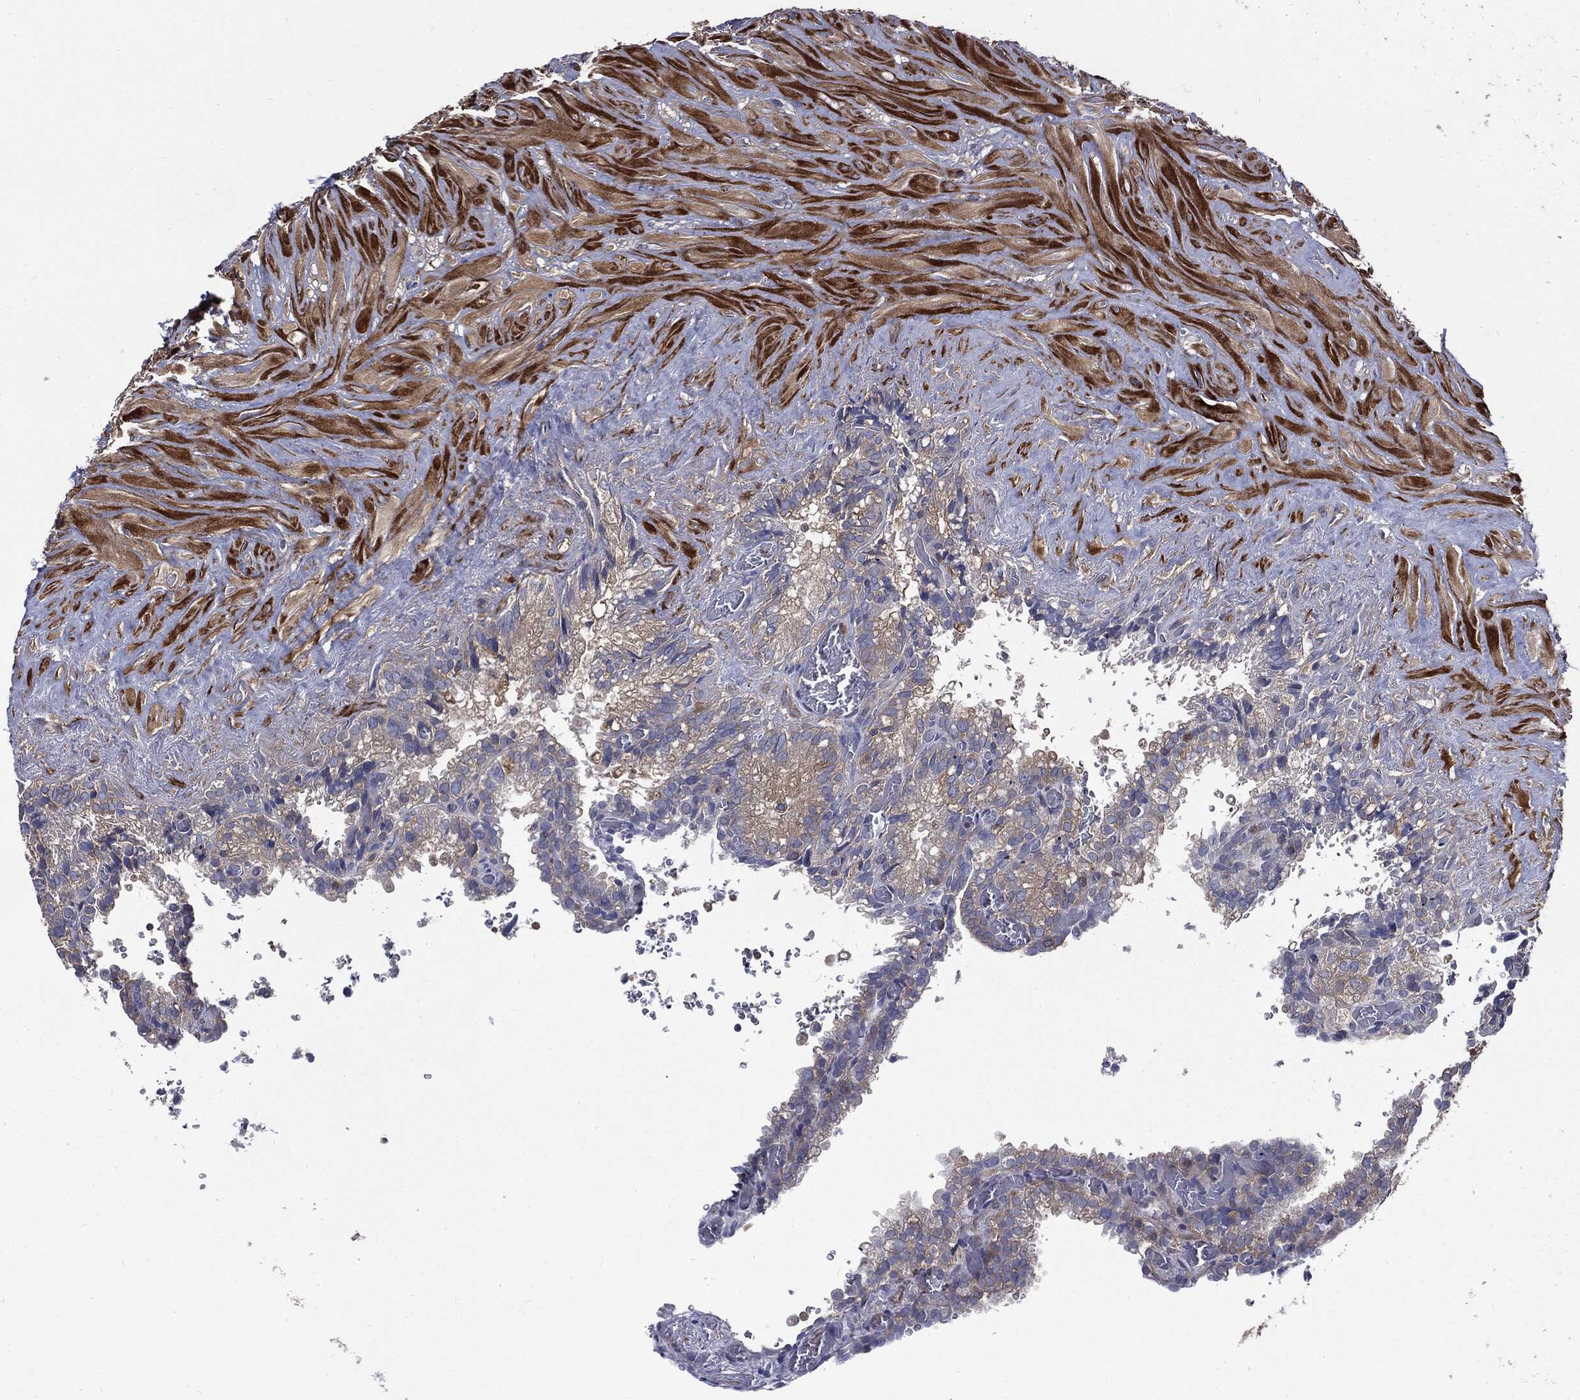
{"staining": {"intensity": "negative", "quantity": "none", "location": "none"}, "tissue": "seminal vesicle", "cell_type": "Glandular cells", "image_type": "normal", "snomed": [{"axis": "morphology", "description": "Normal tissue, NOS"}, {"axis": "topography", "description": "Seminal veicle"}], "caption": "This photomicrograph is of benign seminal vesicle stained with immunohistochemistry (IHC) to label a protein in brown with the nuclei are counter-stained blue. There is no expression in glandular cells. (Brightfield microscopy of DAB (3,3'-diaminobenzidine) IHC at high magnification).", "gene": "PDCD6IP", "patient": {"sex": "male", "age": 67}}